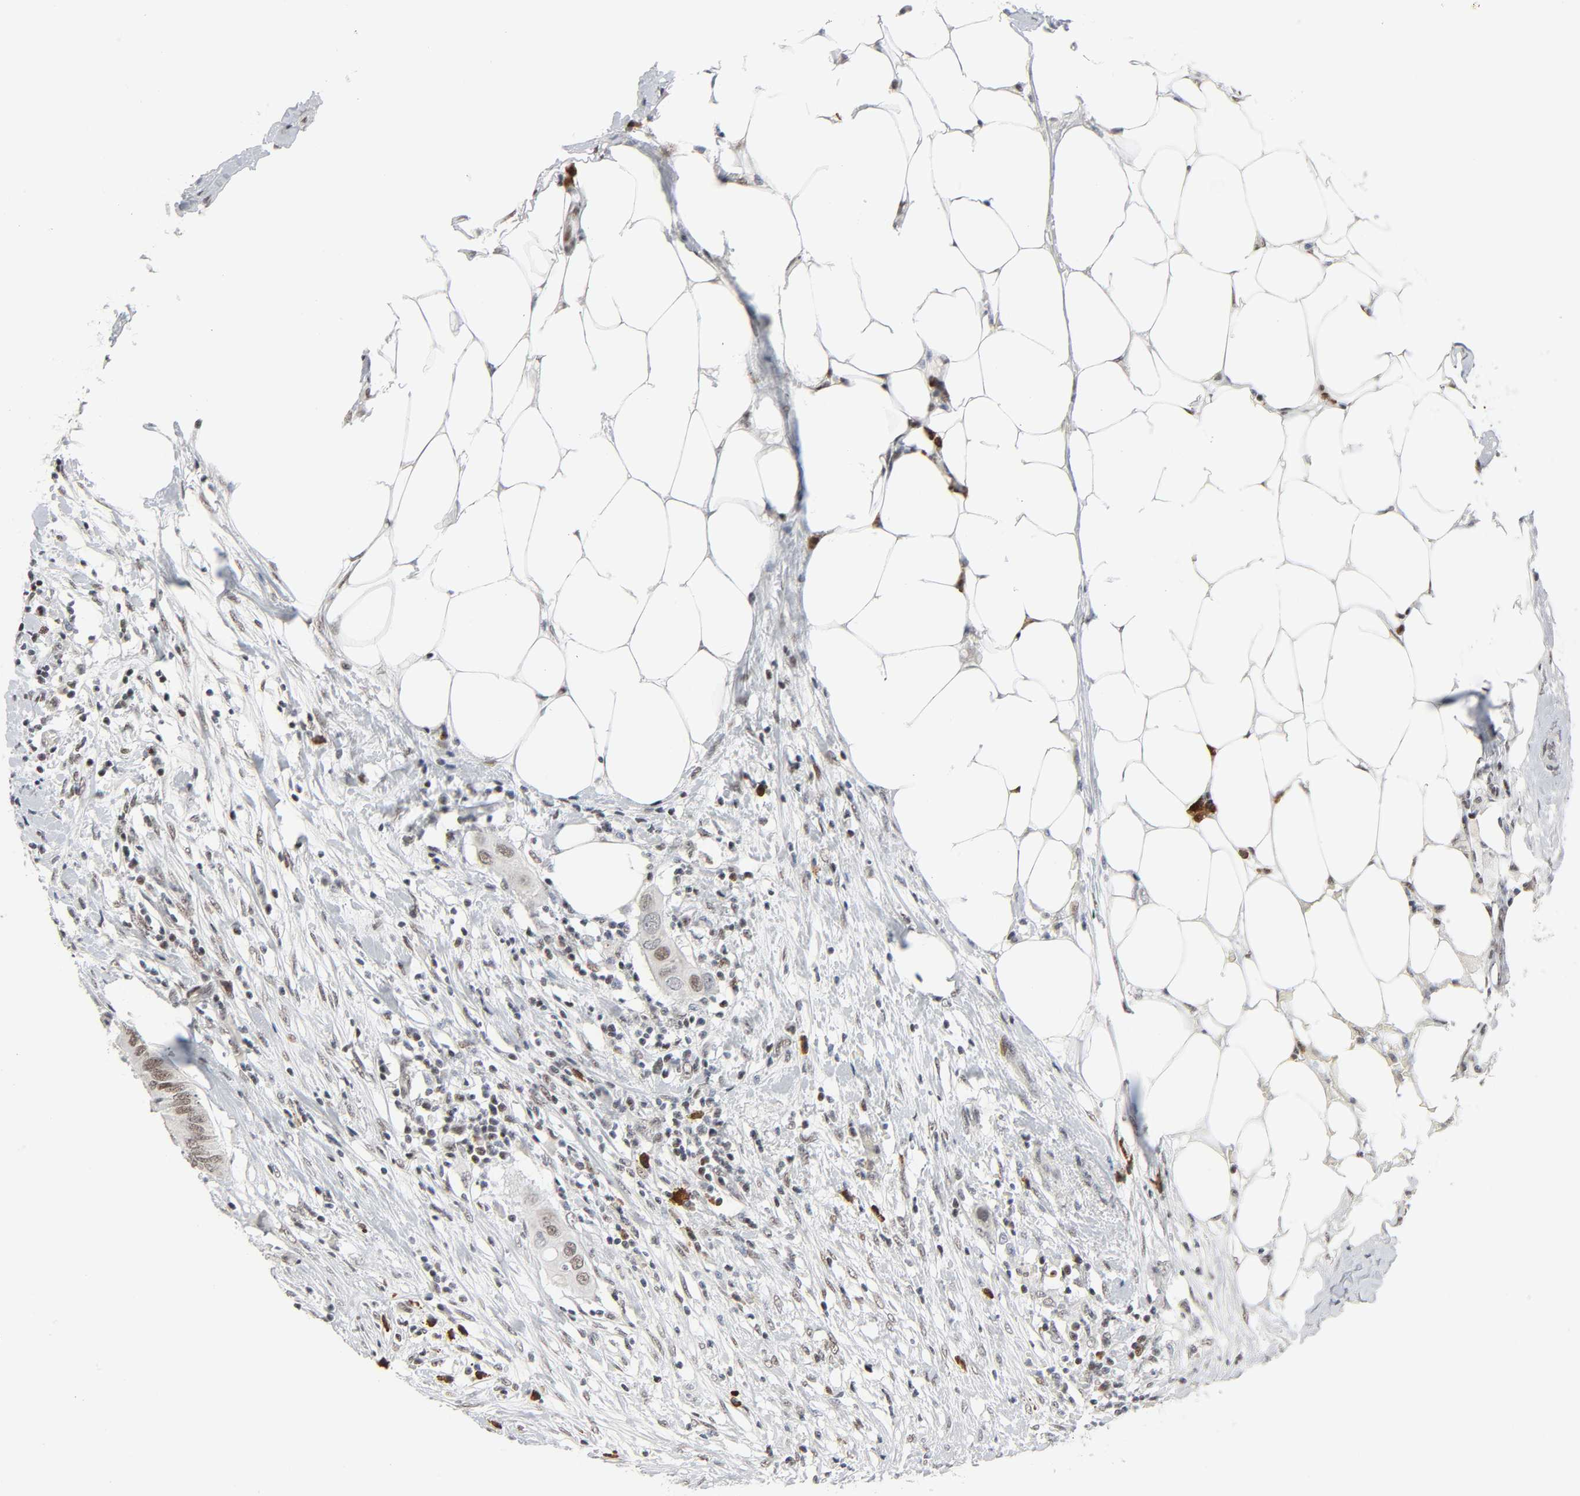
{"staining": {"intensity": "moderate", "quantity": ">75%", "location": "nuclear"}, "tissue": "colorectal cancer", "cell_type": "Tumor cells", "image_type": "cancer", "snomed": [{"axis": "morphology", "description": "Adenocarcinoma, NOS"}, {"axis": "topography", "description": "Colon"}], "caption": "Tumor cells show moderate nuclear staining in about >75% of cells in colorectal cancer.", "gene": "CREBBP", "patient": {"sex": "male", "age": 71}}